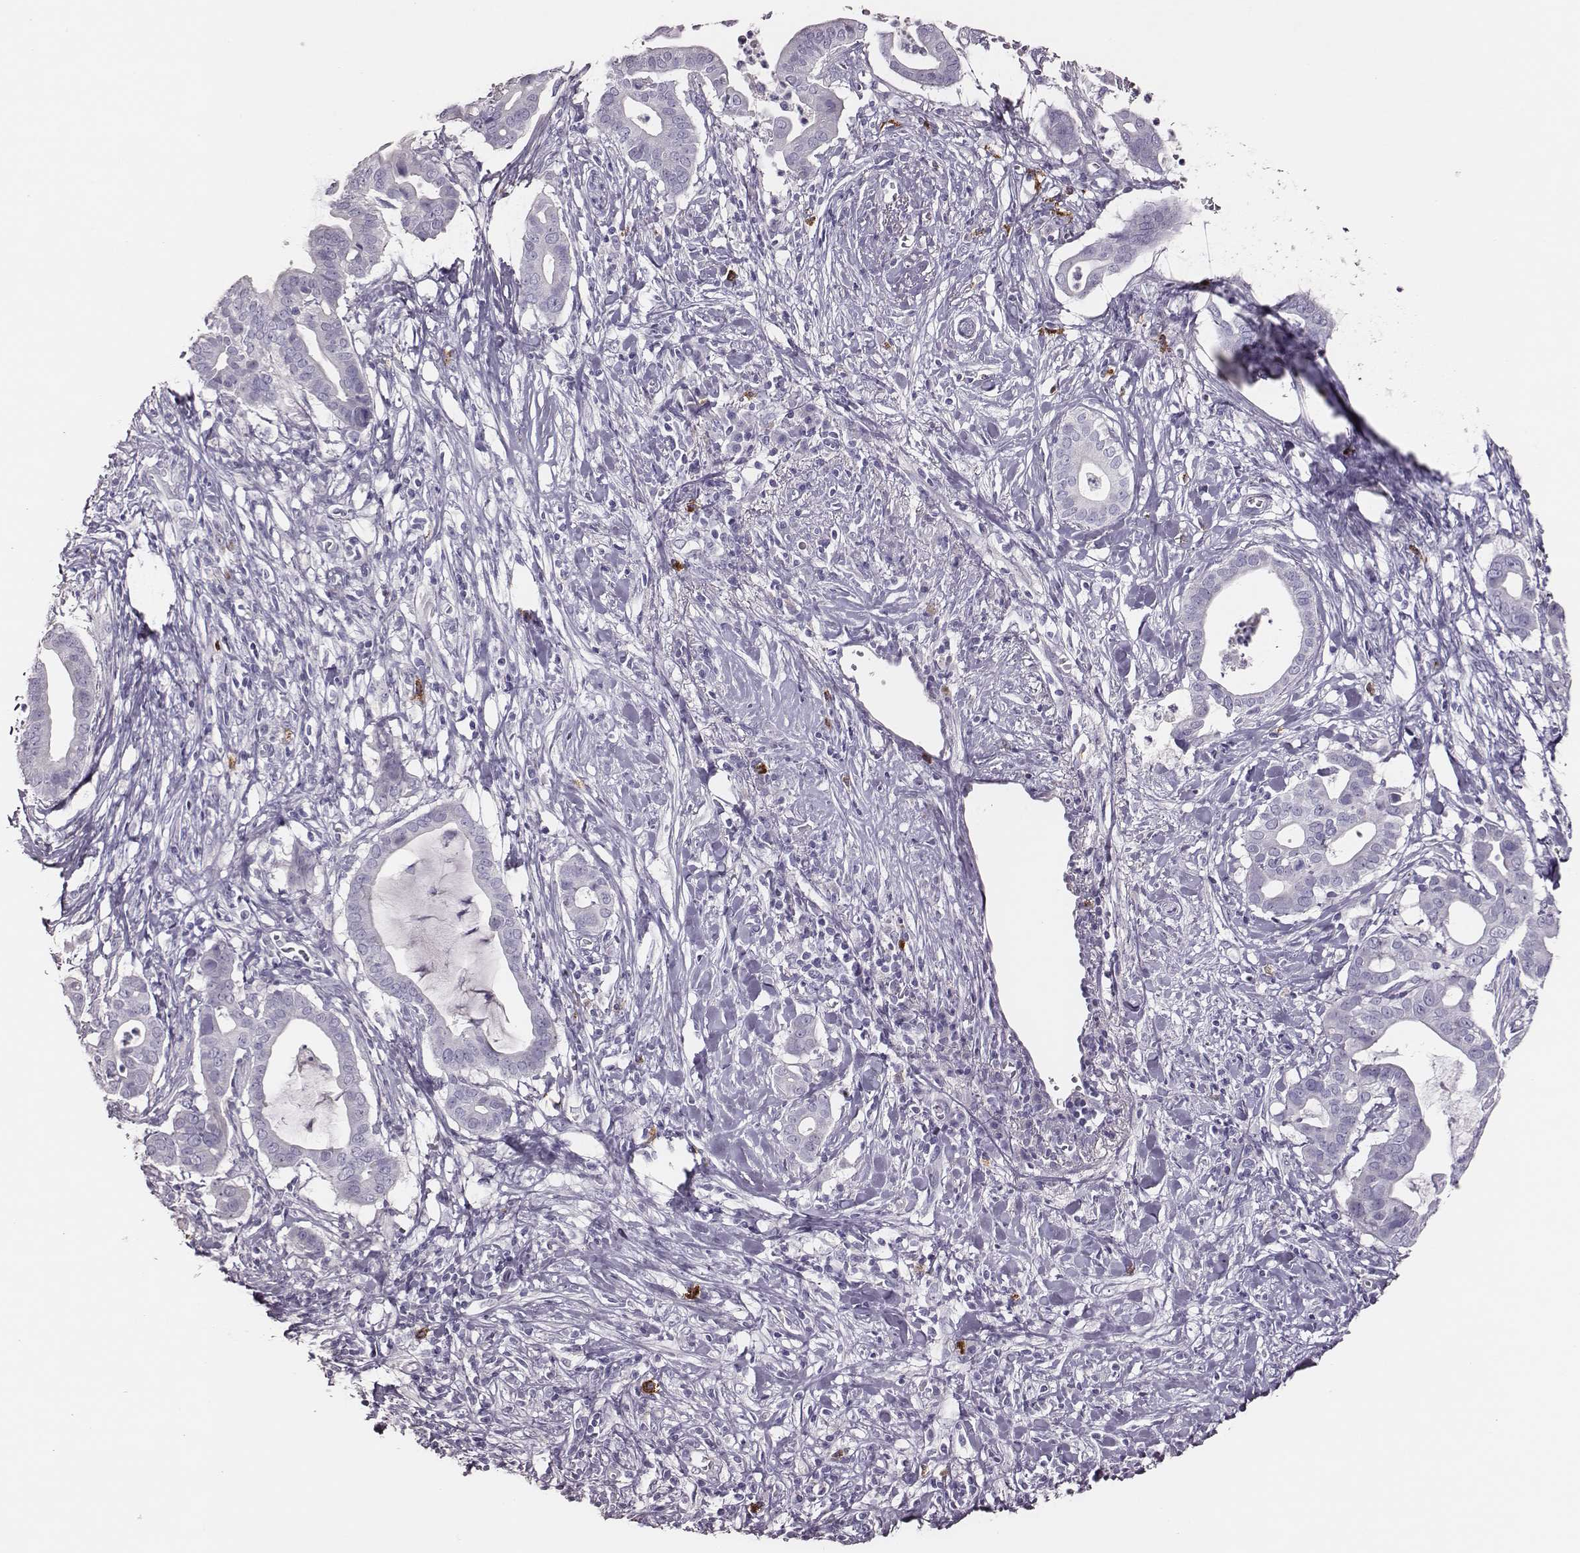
{"staining": {"intensity": "negative", "quantity": "none", "location": "none"}, "tissue": "pancreatic cancer", "cell_type": "Tumor cells", "image_type": "cancer", "snomed": [{"axis": "morphology", "description": "Adenocarcinoma, NOS"}, {"axis": "topography", "description": "Pancreas"}], "caption": "DAB immunohistochemical staining of human adenocarcinoma (pancreatic) displays no significant expression in tumor cells. Brightfield microscopy of IHC stained with DAB (brown) and hematoxylin (blue), captured at high magnification.", "gene": "P2RY10", "patient": {"sex": "male", "age": 61}}